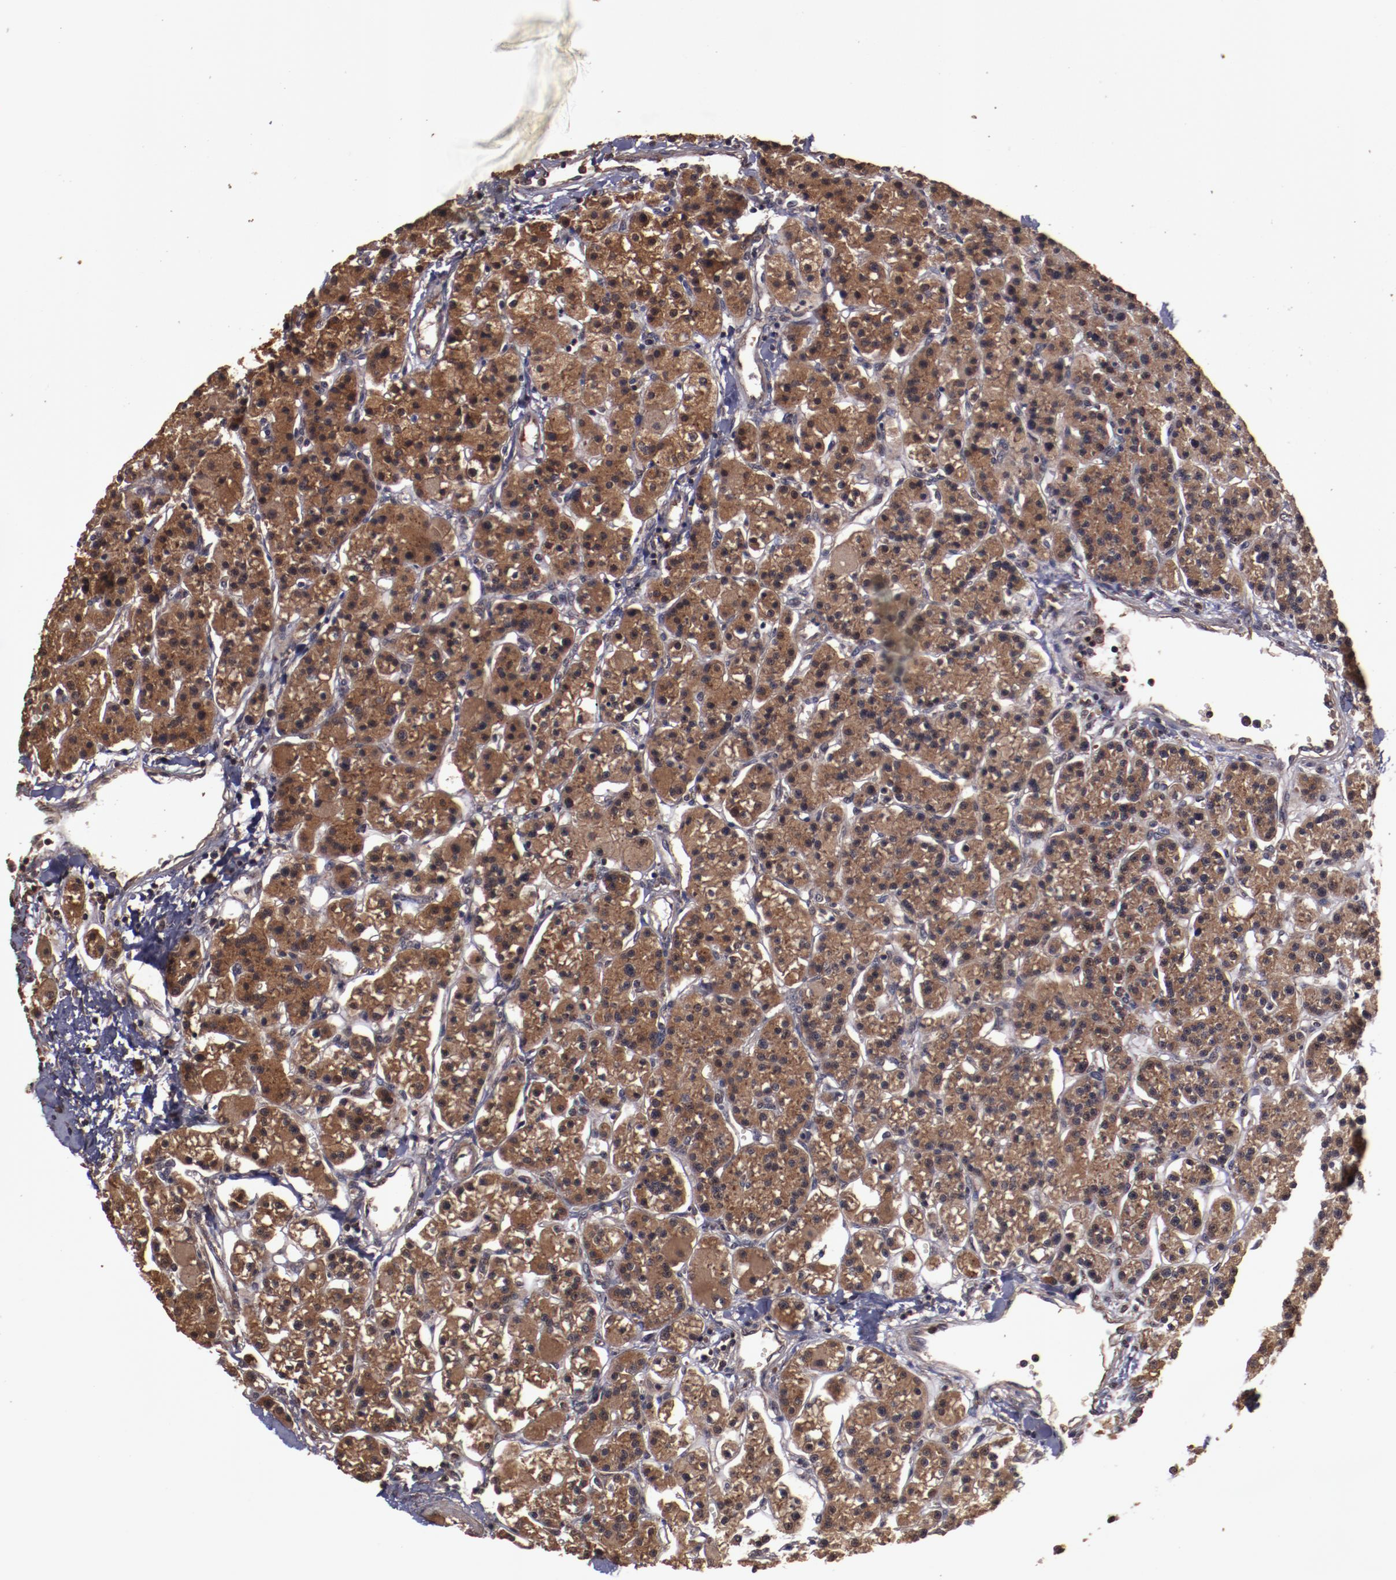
{"staining": {"intensity": "strong", "quantity": ">75%", "location": "cytoplasmic/membranous"}, "tissue": "parathyroid gland", "cell_type": "Glandular cells", "image_type": "normal", "snomed": [{"axis": "morphology", "description": "Normal tissue, NOS"}, {"axis": "topography", "description": "Parathyroid gland"}], "caption": "Immunohistochemical staining of unremarkable parathyroid gland demonstrates strong cytoplasmic/membranous protein positivity in about >75% of glandular cells.", "gene": "TXNDC16", "patient": {"sex": "female", "age": 58}}